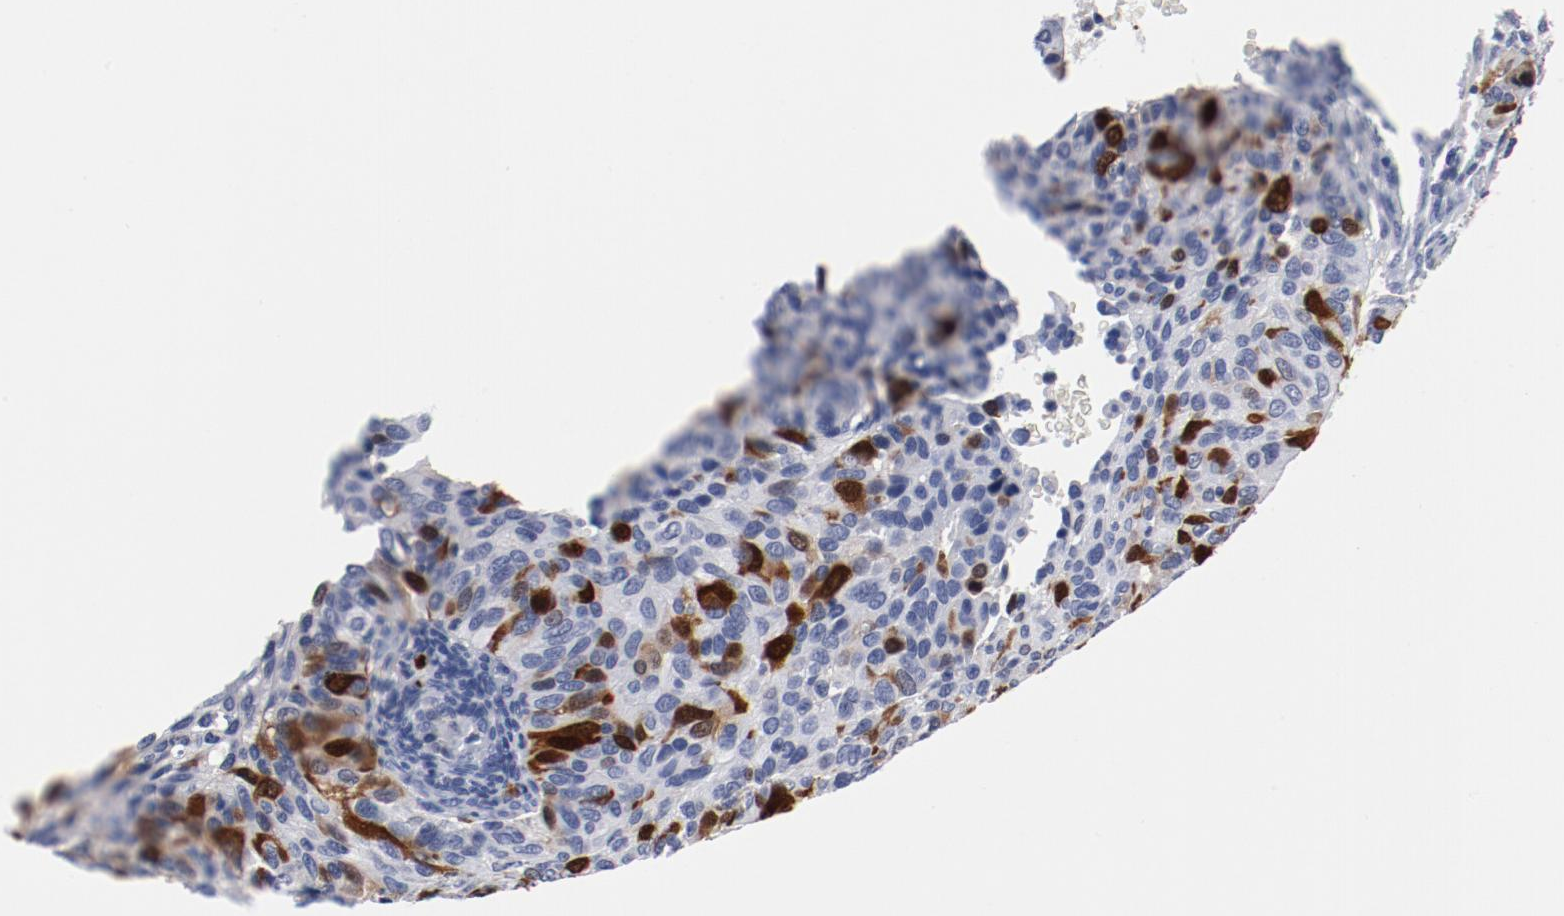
{"staining": {"intensity": "strong", "quantity": "25%-75%", "location": "nuclear"}, "tissue": "cervical cancer", "cell_type": "Tumor cells", "image_type": "cancer", "snomed": [{"axis": "morphology", "description": "Adenocarcinoma, NOS"}, {"axis": "topography", "description": "Cervix"}], "caption": "The photomicrograph reveals immunohistochemical staining of cervical cancer (adenocarcinoma). There is strong nuclear staining is appreciated in about 25%-75% of tumor cells.", "gene": "CDC20", "patient": {"sex": "female", "age": 29}}